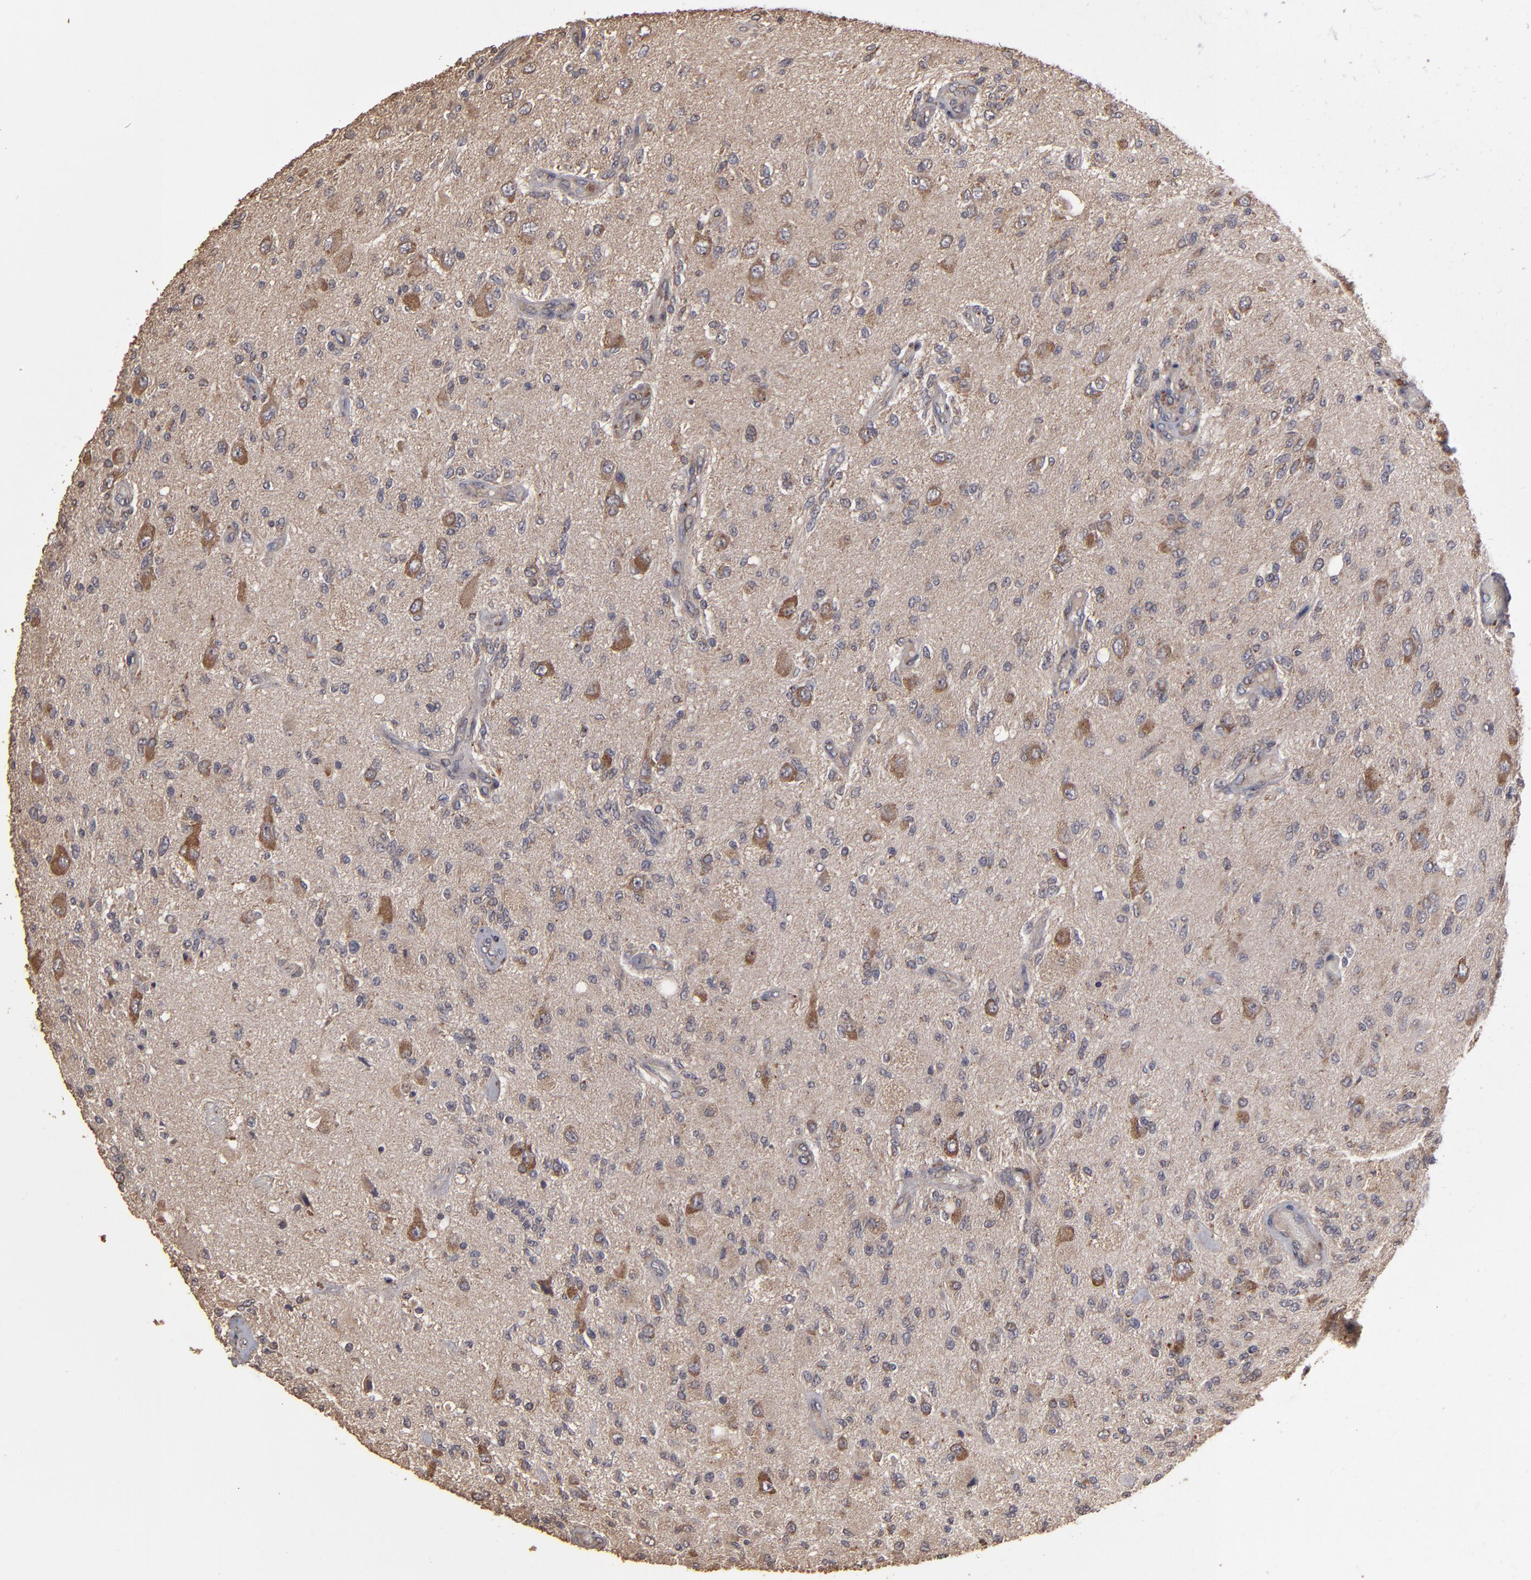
{"staining": {"intensity": "weak", "quantity": "25%-75%", "location": "cytoplasmic/membranous"}, "tissue": "glioma", "cell_type": "Tumor cells", "image_type": "cancer", "snomed": [{"axis": "morphology", "description": "Normal tissue, NOS"}, {"axis": "morphology", "description": "Glioma, malignant, High grade"}, {"axis": "topography", "description": "Cerebral cortex"}], "caption": "Immunohistochemical staining of human malignant glioma (high-grade) displays low levels of weak cytoplasmic/membranous positivity in about 25%-75% of tumor cells.", "gene": "MMP2", "patient": {"sex": "male", "age": 77}}